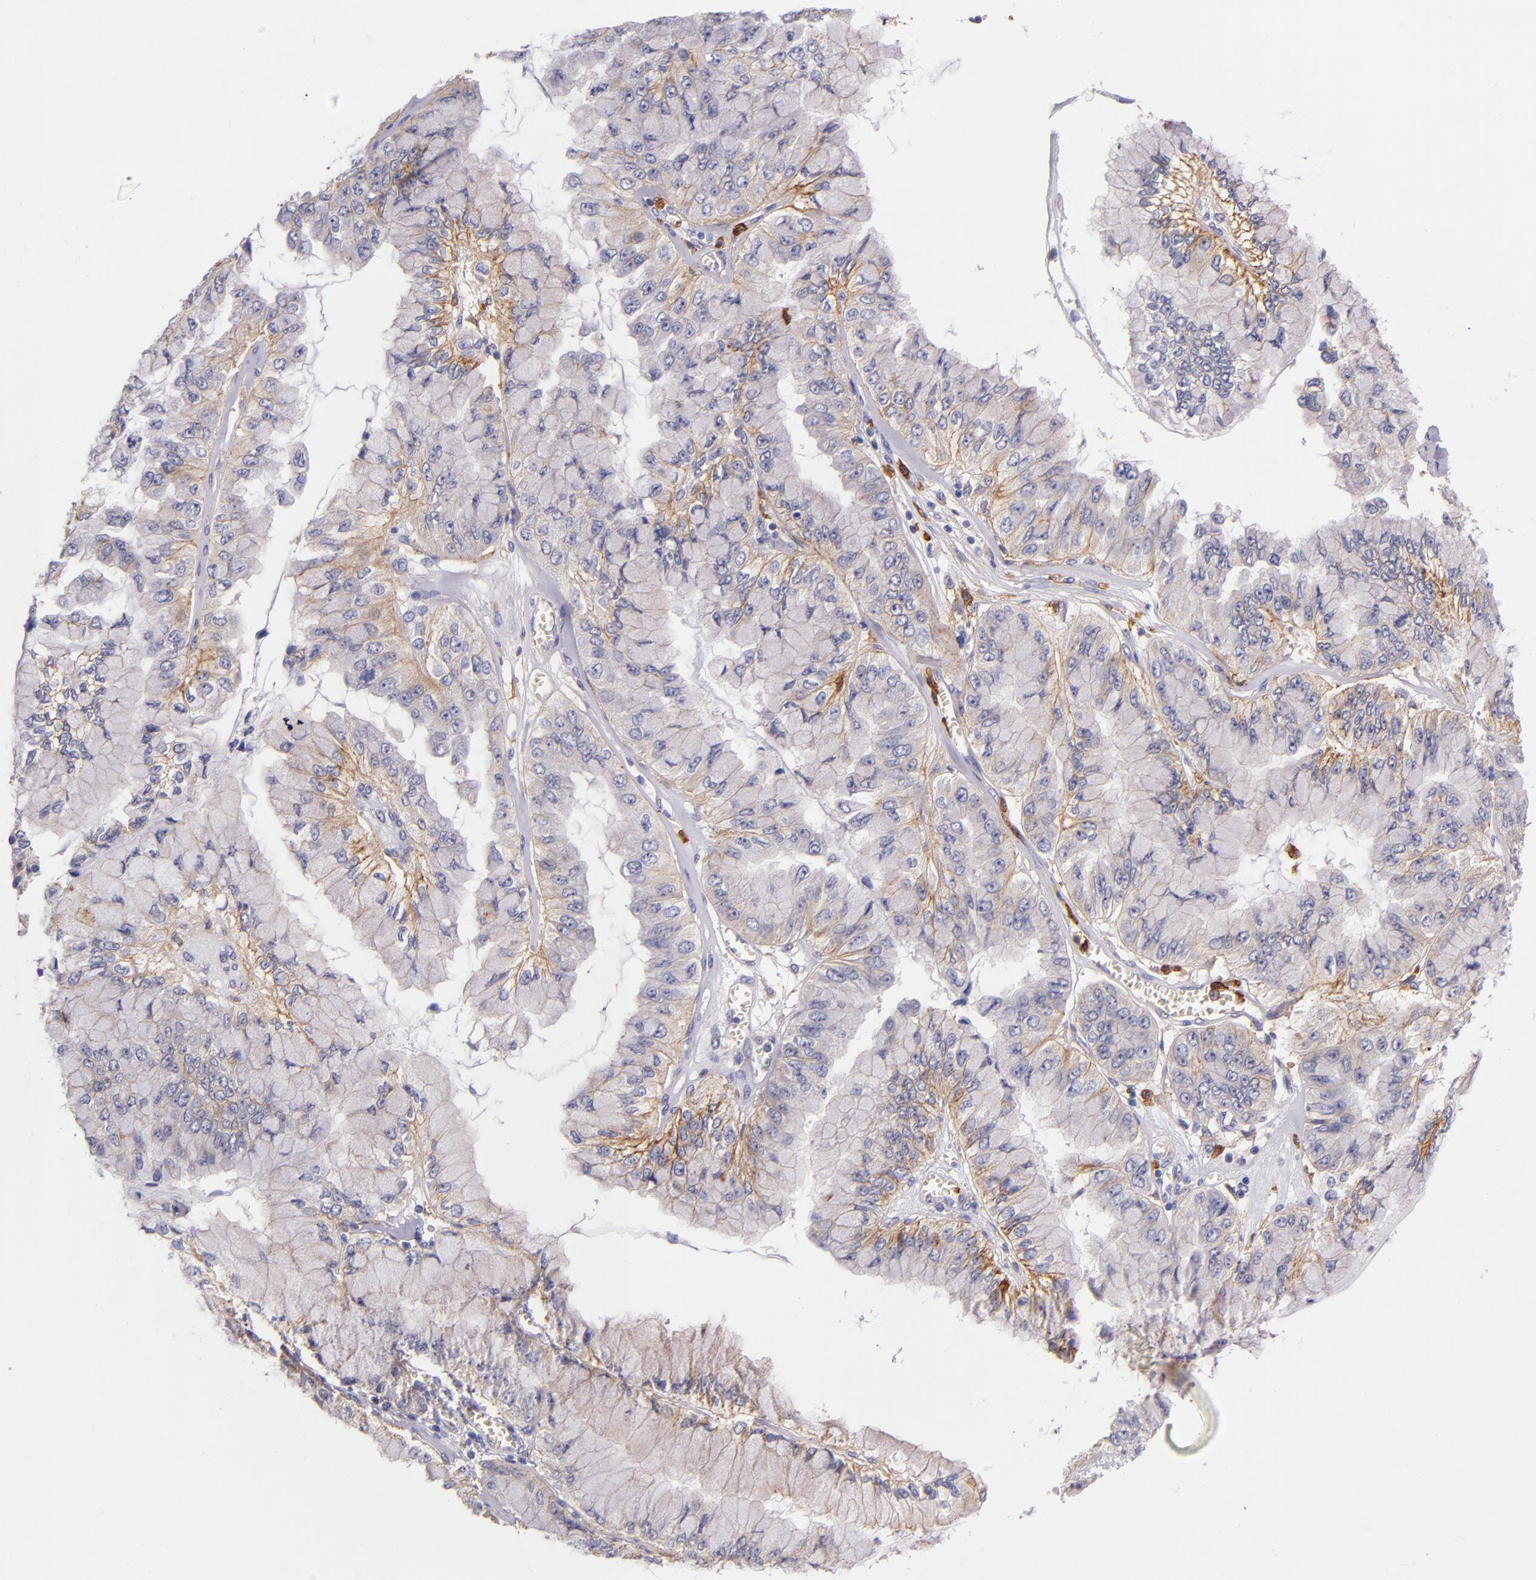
{"staining": {"intensity": "weak", "quantity": "25%-75%", "location": "cytoplasmic/membranous"}, "tissue": "liver cancer", "cell_type": "Tumor cells", "image_type": "cancer", "snomed": [{"axis": "morphology", "description": "Cholangiocarcinoma"}, {"axis": "topography", "description": "Liver"}], "caption": "Approximately 25%-75% of tumor cells in human liver cholangiocarcinoma show weak cytoplasmic/membranous protein positivity as visualized by brown immunohistochemical staining.", "gene": "C5AR1", "patient": {"sex": "female", "age": 79}}